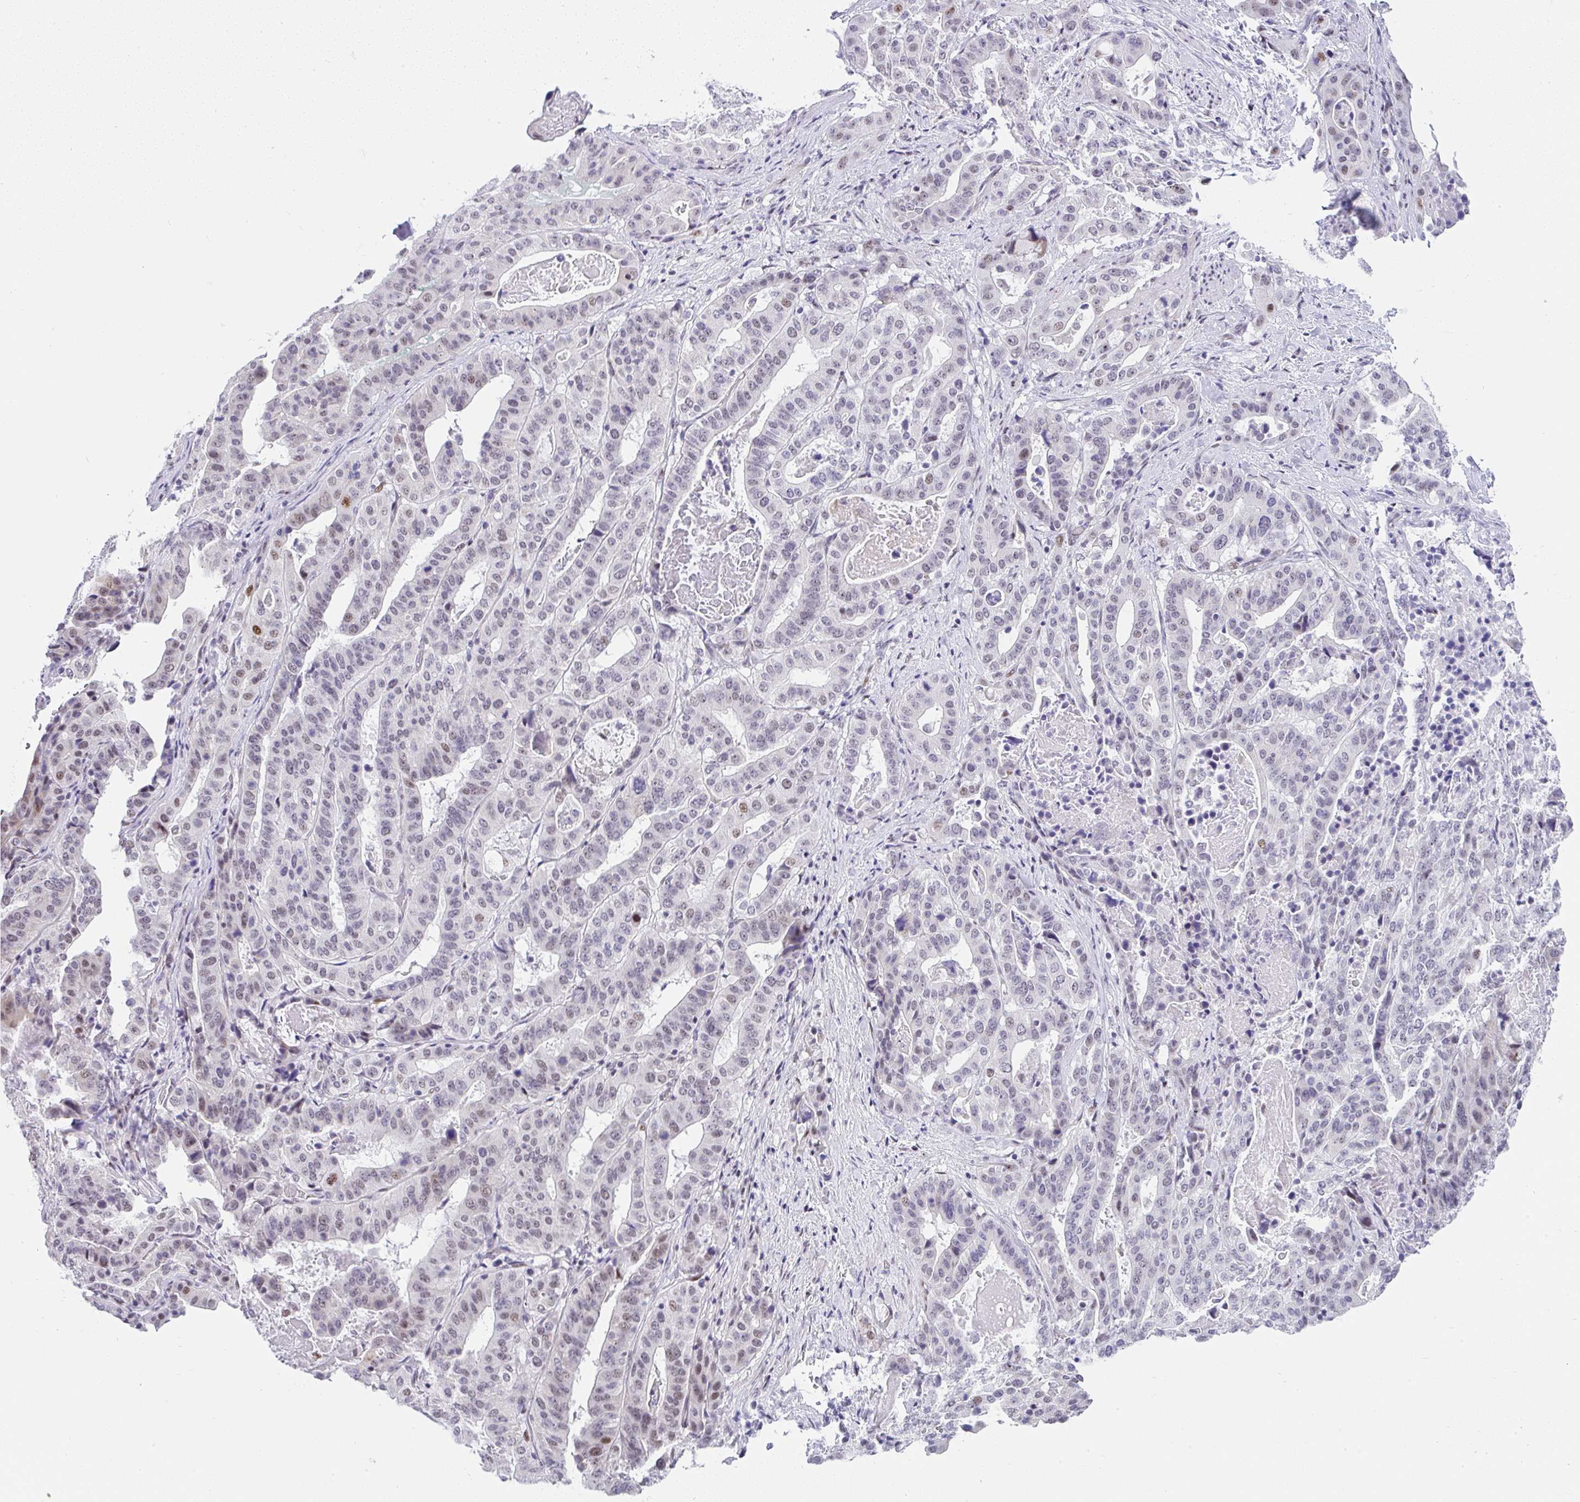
{"staining": {"intensity": "moderate", "quantity": "25%-75%", "location": "nuclear"}, "tissue": "stomach cancer", "cell_type": "Tumor cells", "image_type": "cancer", "snomed": [{"axis": "morphology", "description": "Adenocarcinoma, NOS"}, {"axis": "topography", "description": "Stomach"}], "caption": "This micrograph displays IHC staining of human stomach adenocarcinoma, with medium moderate nuclear positivity in approximately 25%-75% of tumor cells.", "gene": "NR1D2", "patient": {"sex": "male", "age": 48}}